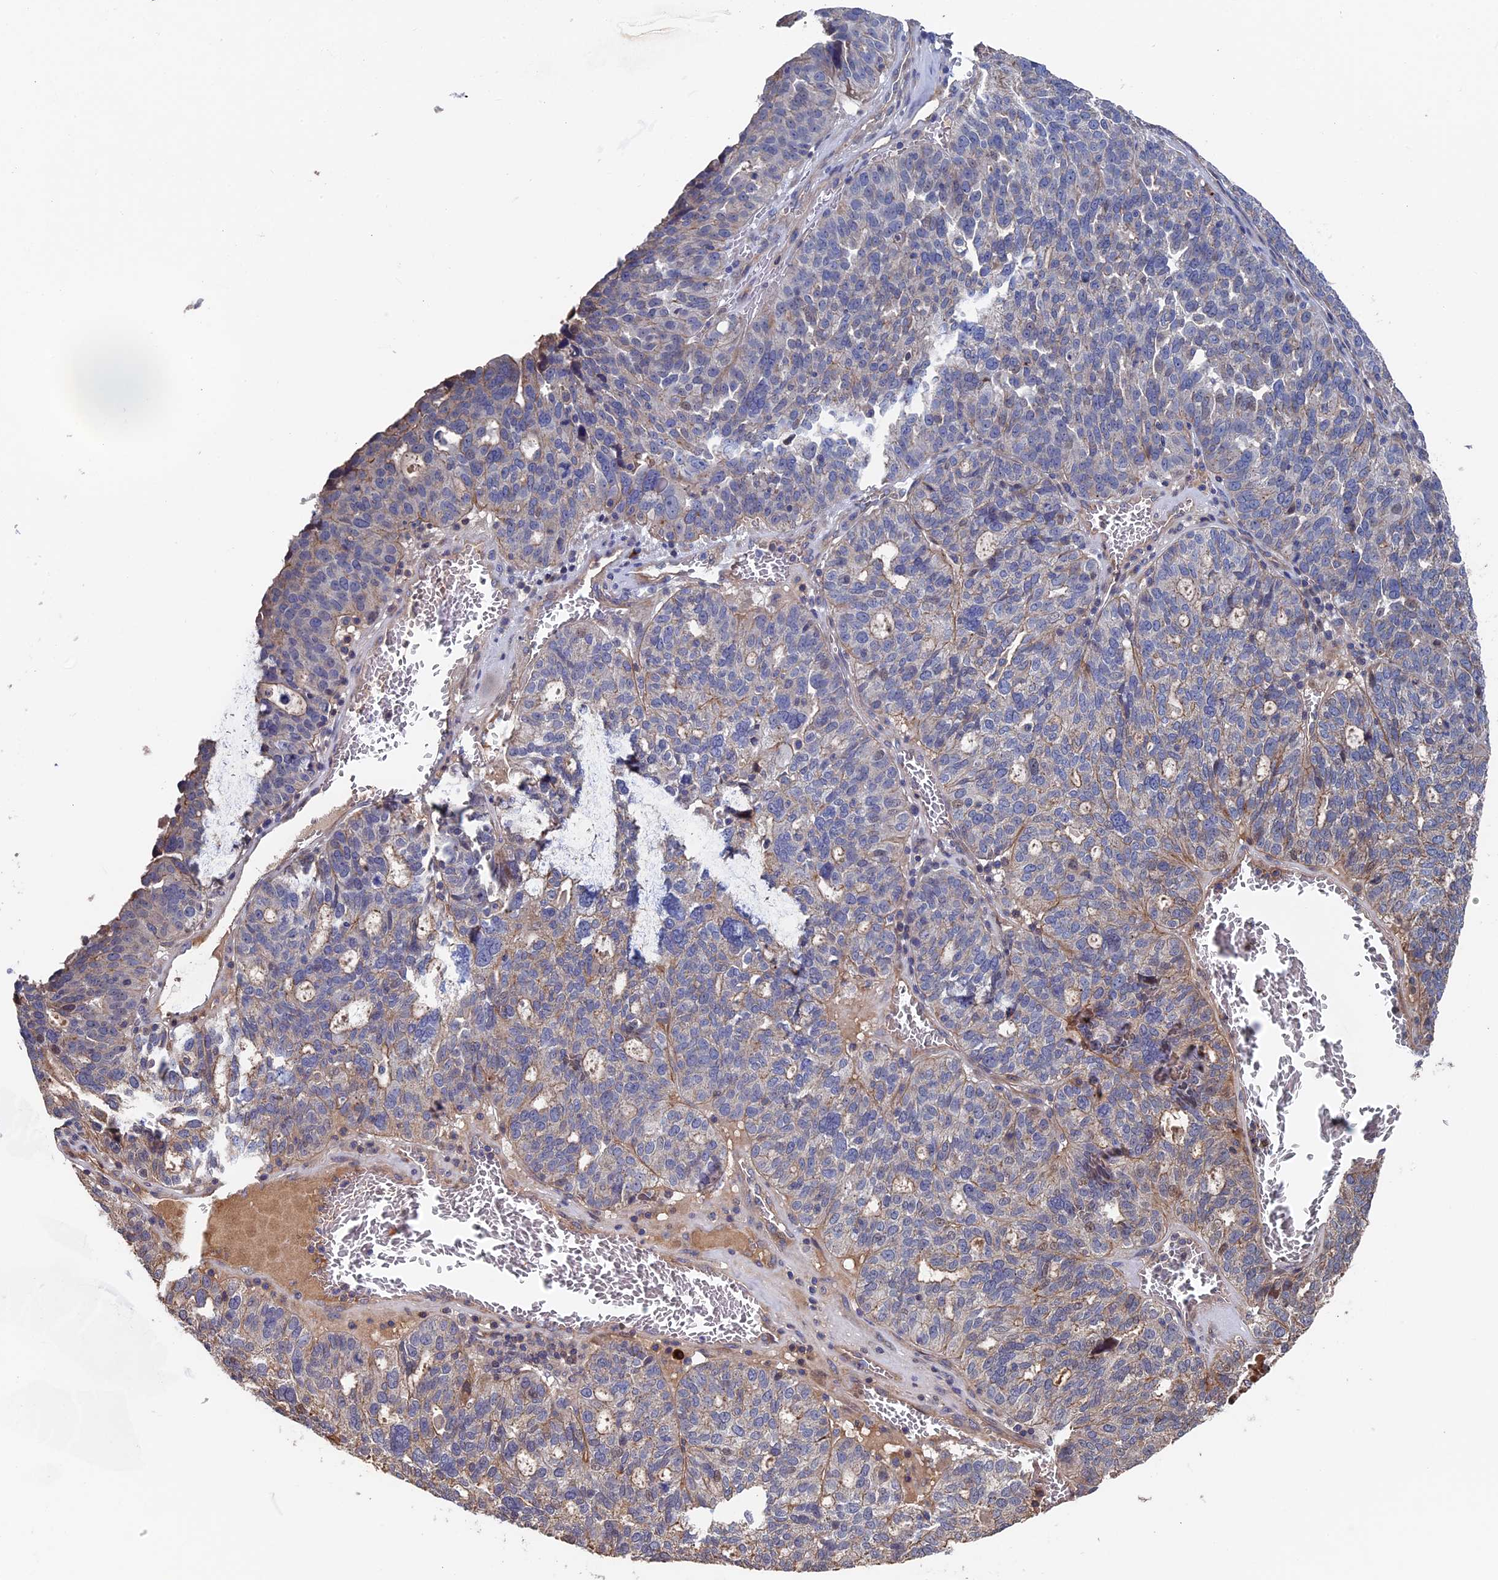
{"staining": {"intensity": "negative", "quantity": "none", "location": "none"}, "tissue": "ovarian cancer", "cell_type": "Tumor cells", "image_type": "cancer", "snomed": [{"axis": "morphology", "description": "Cystadenocarcinoma, serous, NOS"}, {"axis": "topography", "description": "Ovary"}], "caption": "Ovarian serous cystadenocarcinoma was stained to show a protein in brown. There is no significant expression in tumor cells. (DAB IHC with hematoxylin counter stain).", "gene": "RPUSD1", "patient": {"sex": "female", "age": 59}}